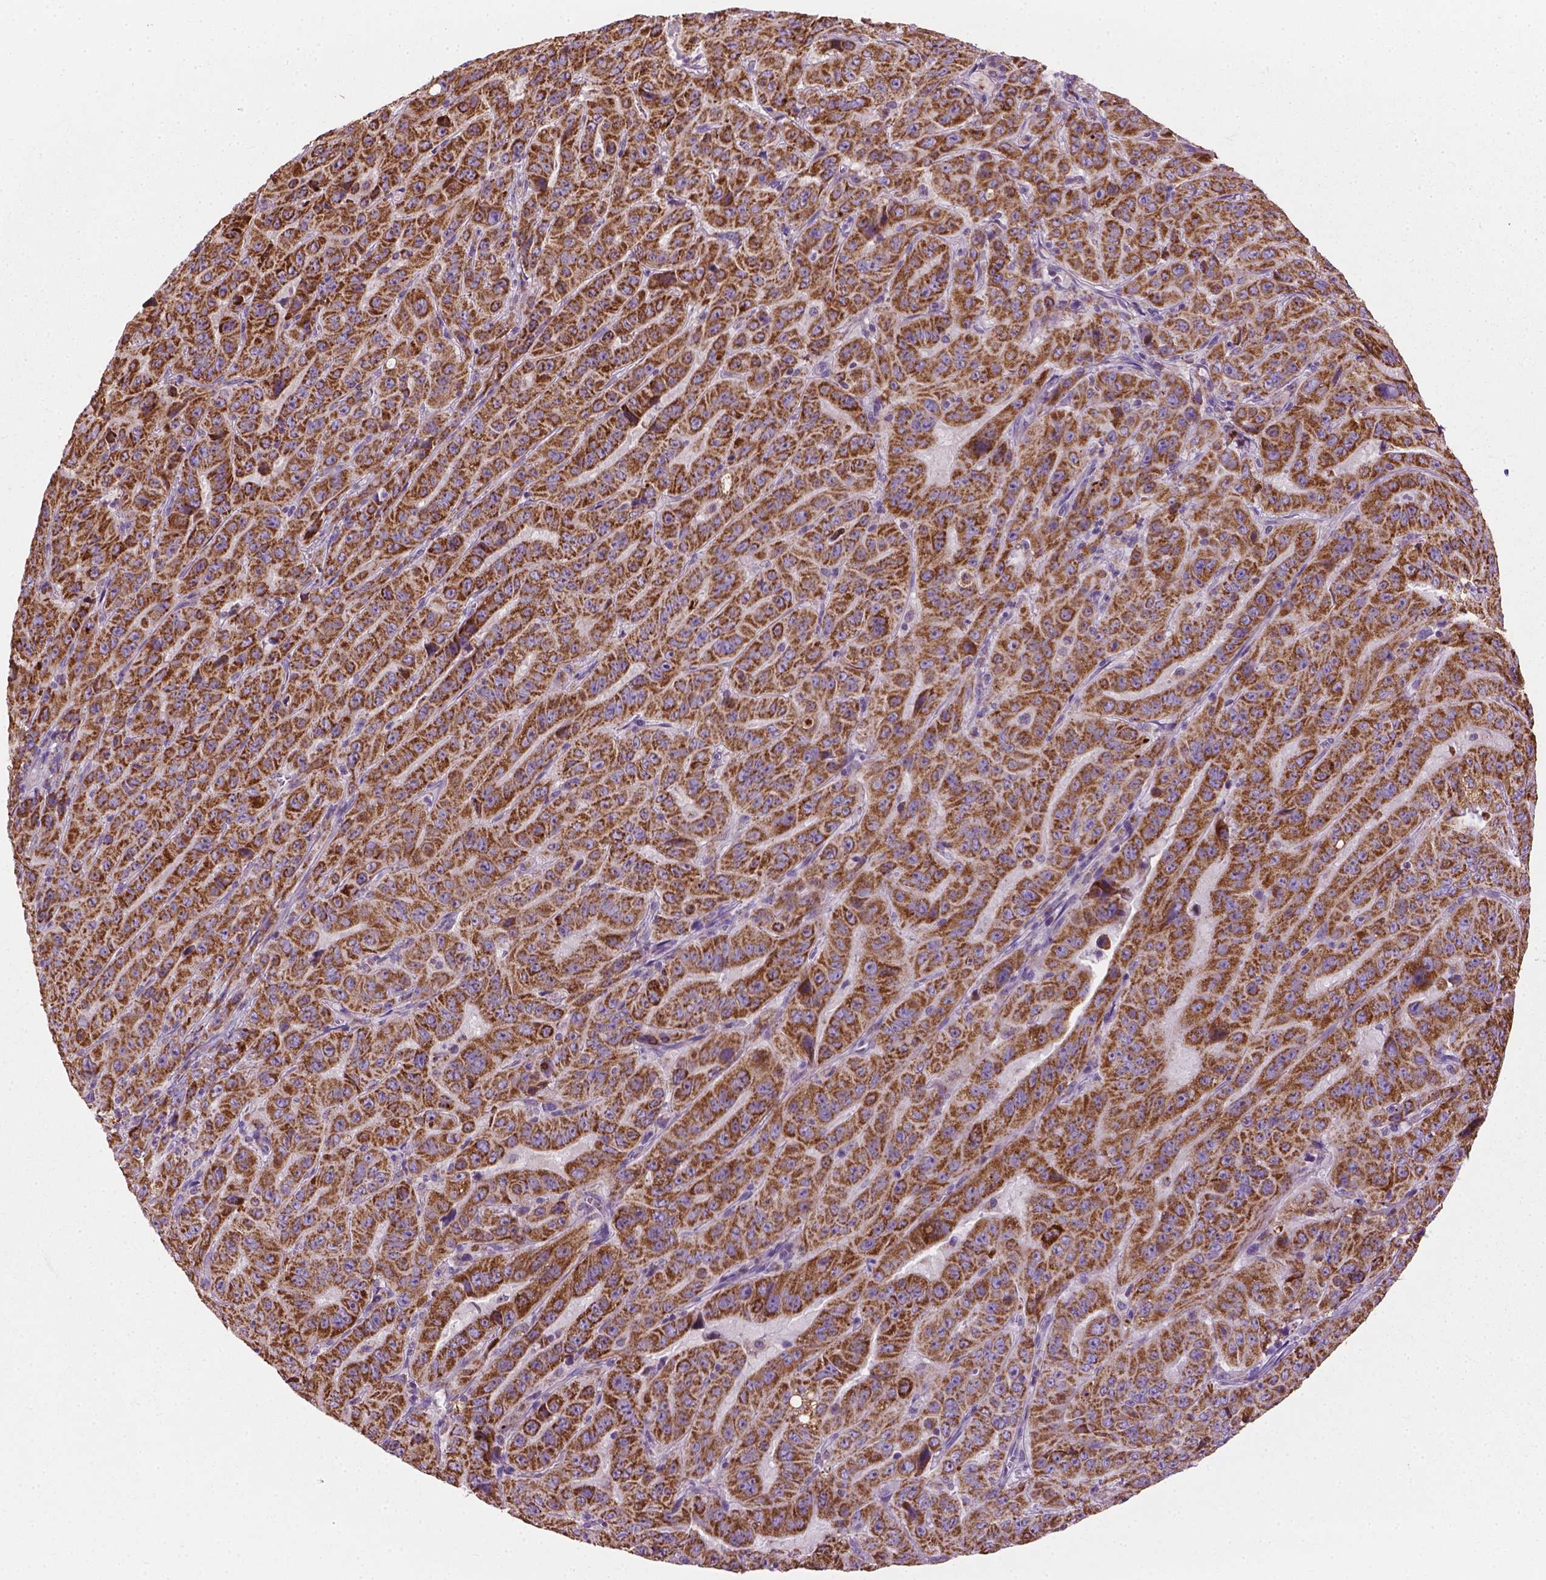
{"staining": {"intensity": "strong", "quantity": ">75%", "location": "cytoplasmic/membranous"}, "tissue": "pancreatic cancer", "cell_type": "Tumor cells", "image_type": "cancer", "snomed": [{"axis": "morphology", "description": "Adenocarcinoma, NOS"}, {"axis": "topography", "description": "Pancreas"}], "caption": "Human pancreatic cancer (adenocarcinoma) stained with a brown dye reveals strong cytoplasmic/membranous positive expression in approximately >75% of tumor cells.", "gene": "VDAC1", "patient": {"sex": "male", "age": 63}}